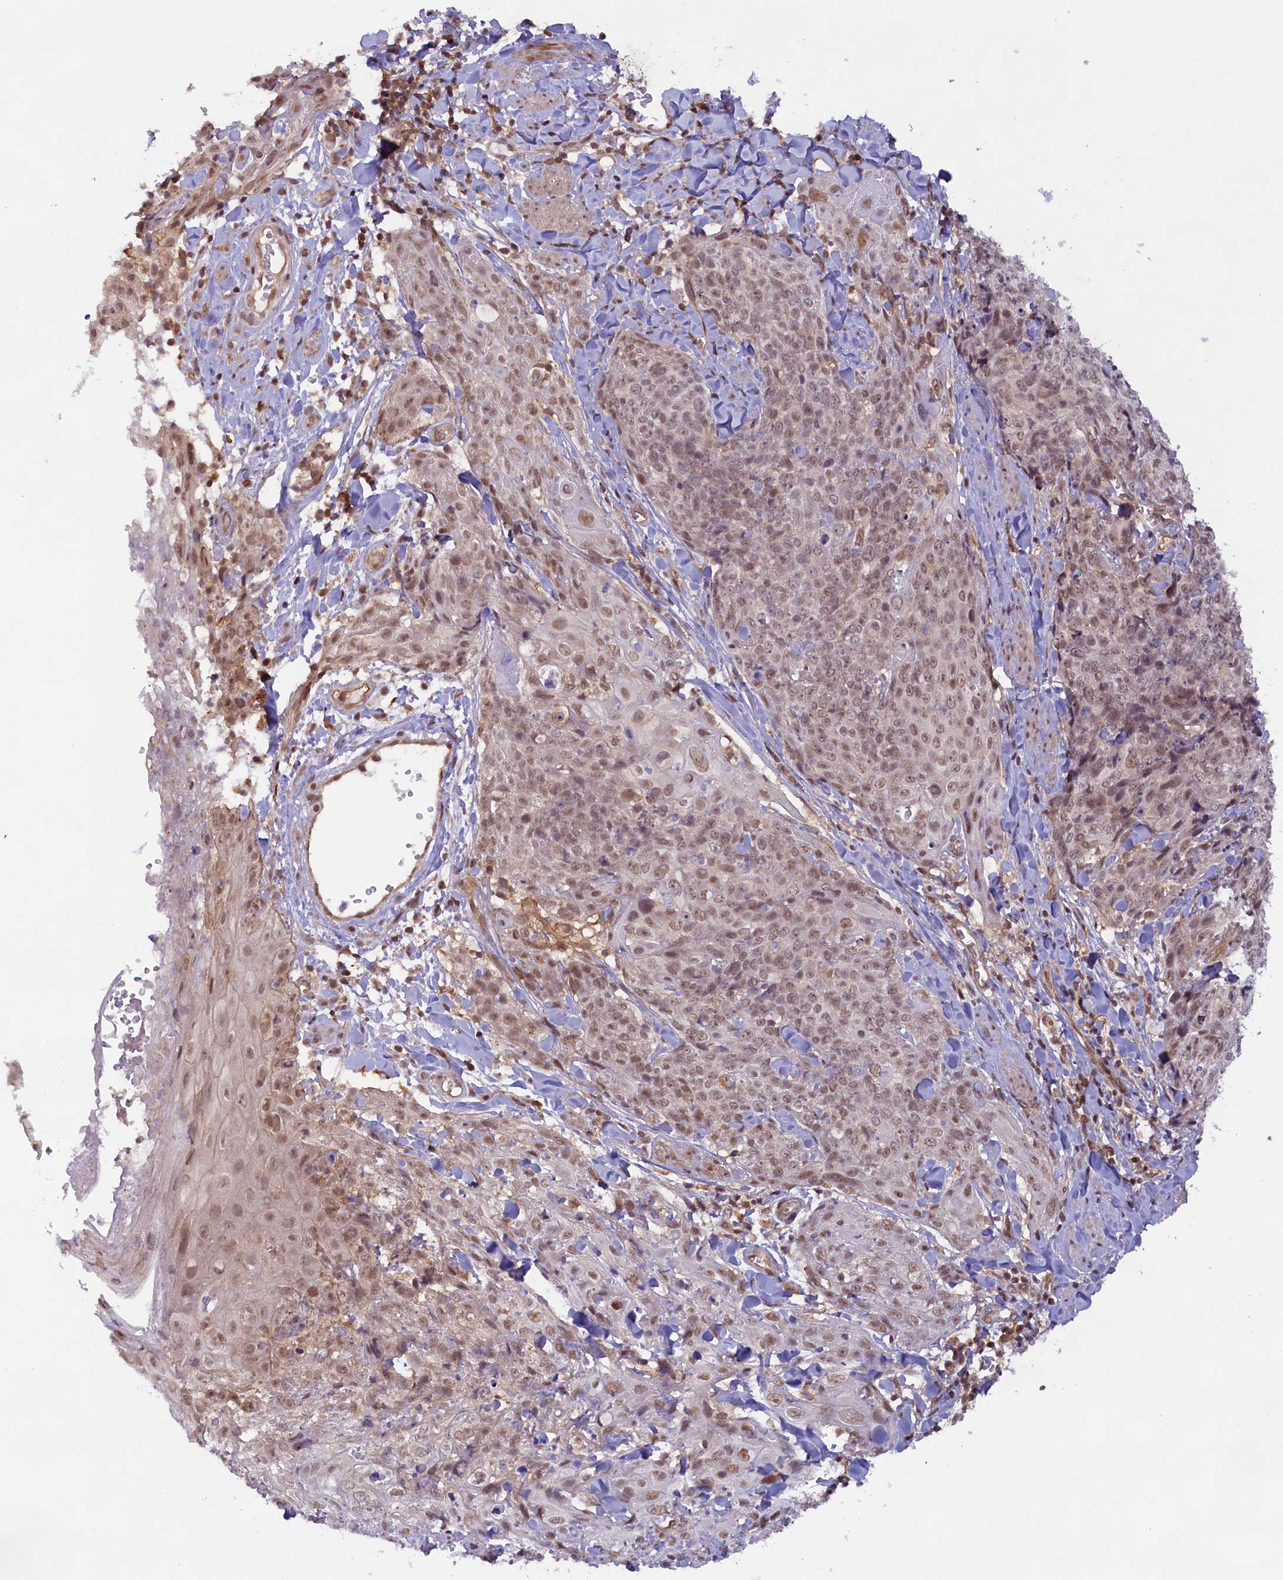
{"staining": {"intensity": "weak", "quantity": ">75%", "location": "nuclear"}, "tissue": "skin cancer", "cell_type": "Tumor cells", "image_type": "cancer", "snomed": [{"axis": "morphology", "description": "Squamous cell carcinoma, NOS"}, {"axis": "topography", "description": "Skin"}, {"axis": "topography", "description": "Vulva"}], "caption": "Tumor cells display weak nuclear positivity in about >75% of cells in squamous cell carcinoma (skin).", "gene": "FCHO1", "patient": {"sex": "female", "age": 85}}